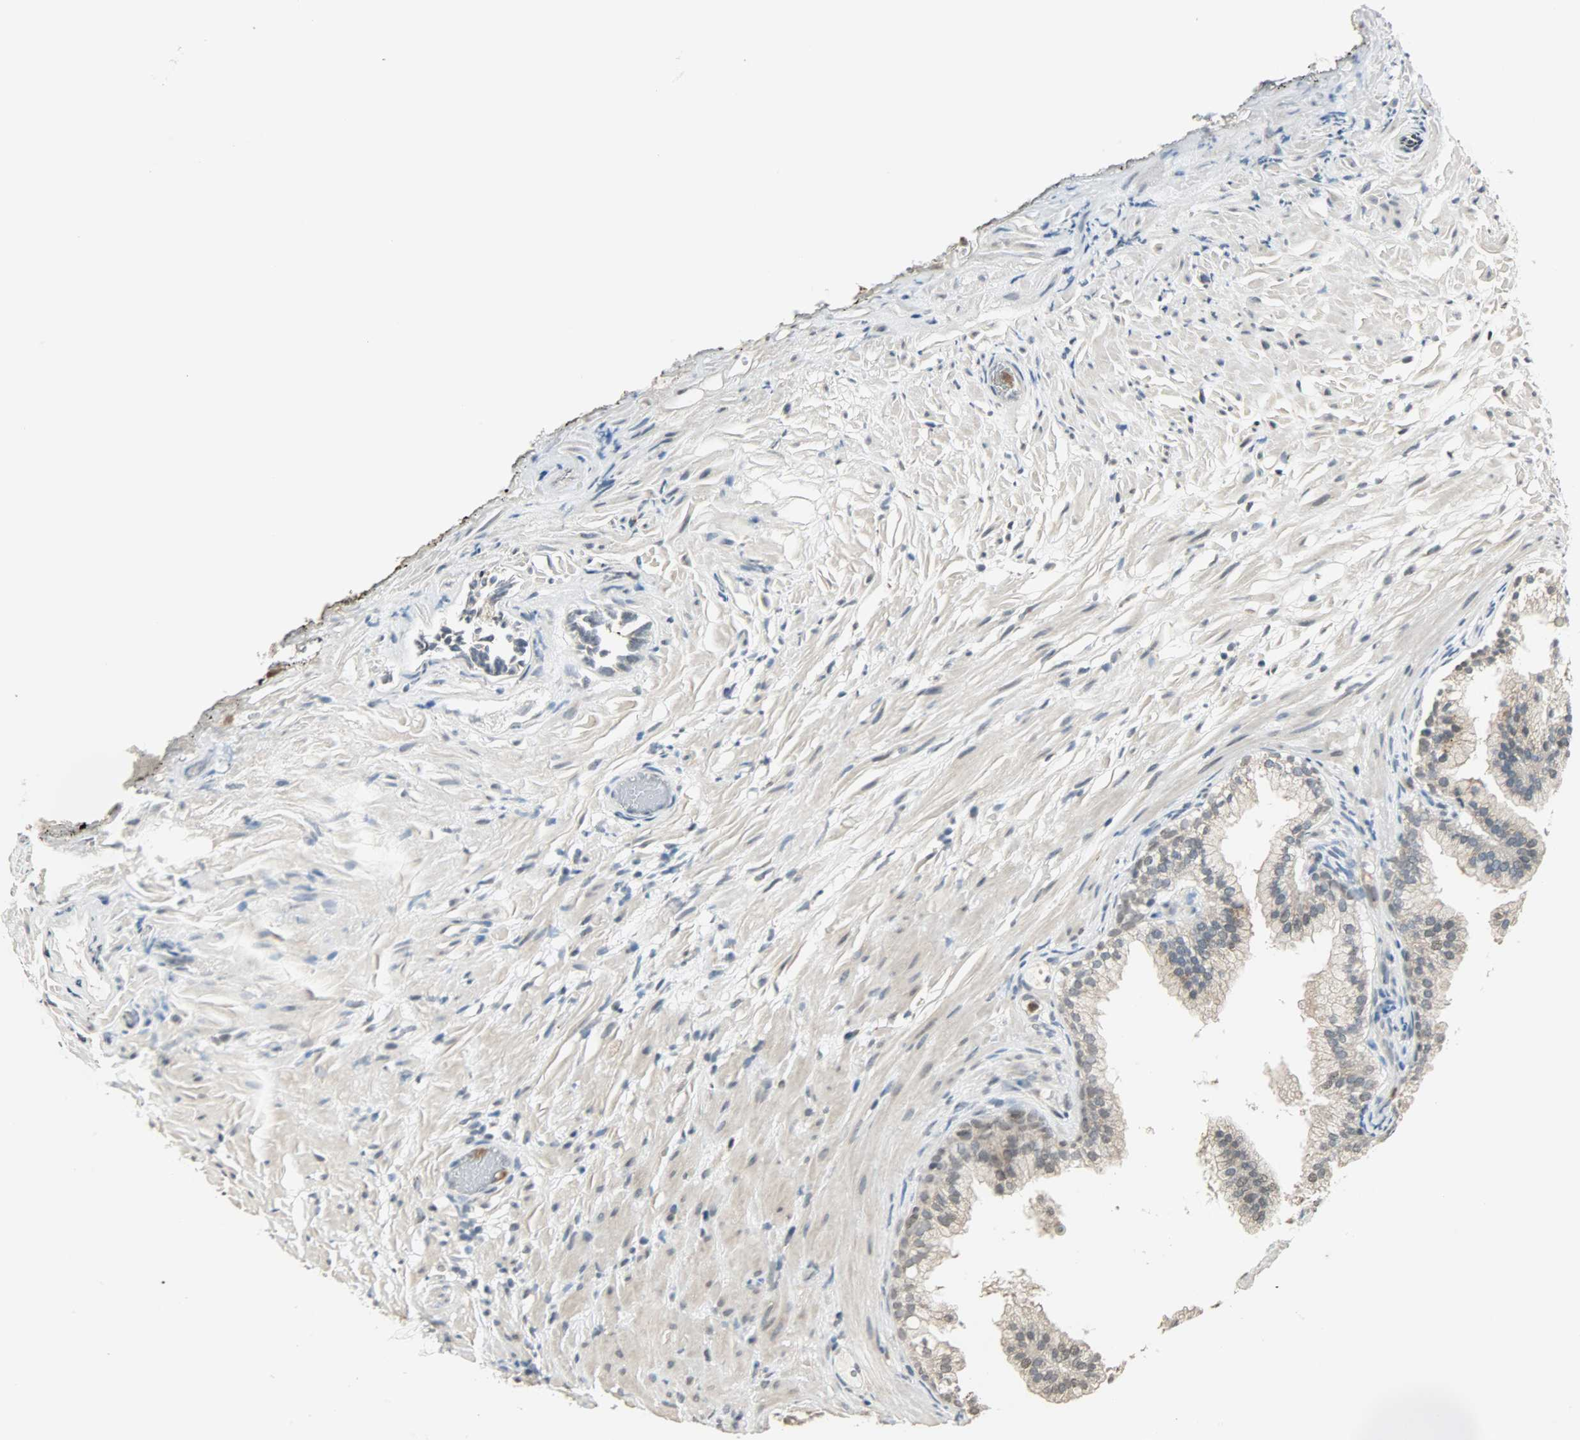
{"staining": {"intensity": "weak", "quantity": "<25%", "location": "nuclear"}, "tissue": "prostate", "cell_type": "Glandular cells", "image_type": "normal", "snomed": [{"axis": "morphology", "description": "Normal tissue, NOS"}, {"axis": "topography", "description": "Prostate"}], "caption": "Prostate was stained to show a protein in brown. There is no significant expression in glandular cells. The staining was performed using DAB (3,3'-diaminobenzidine) to visualize the protein expression in brown, while the nuclei were stained in blue with hematoxylin (Magnification: 20x).", "gene": "SMARCA5", "patient": {"sex": "male", "age": 76}}